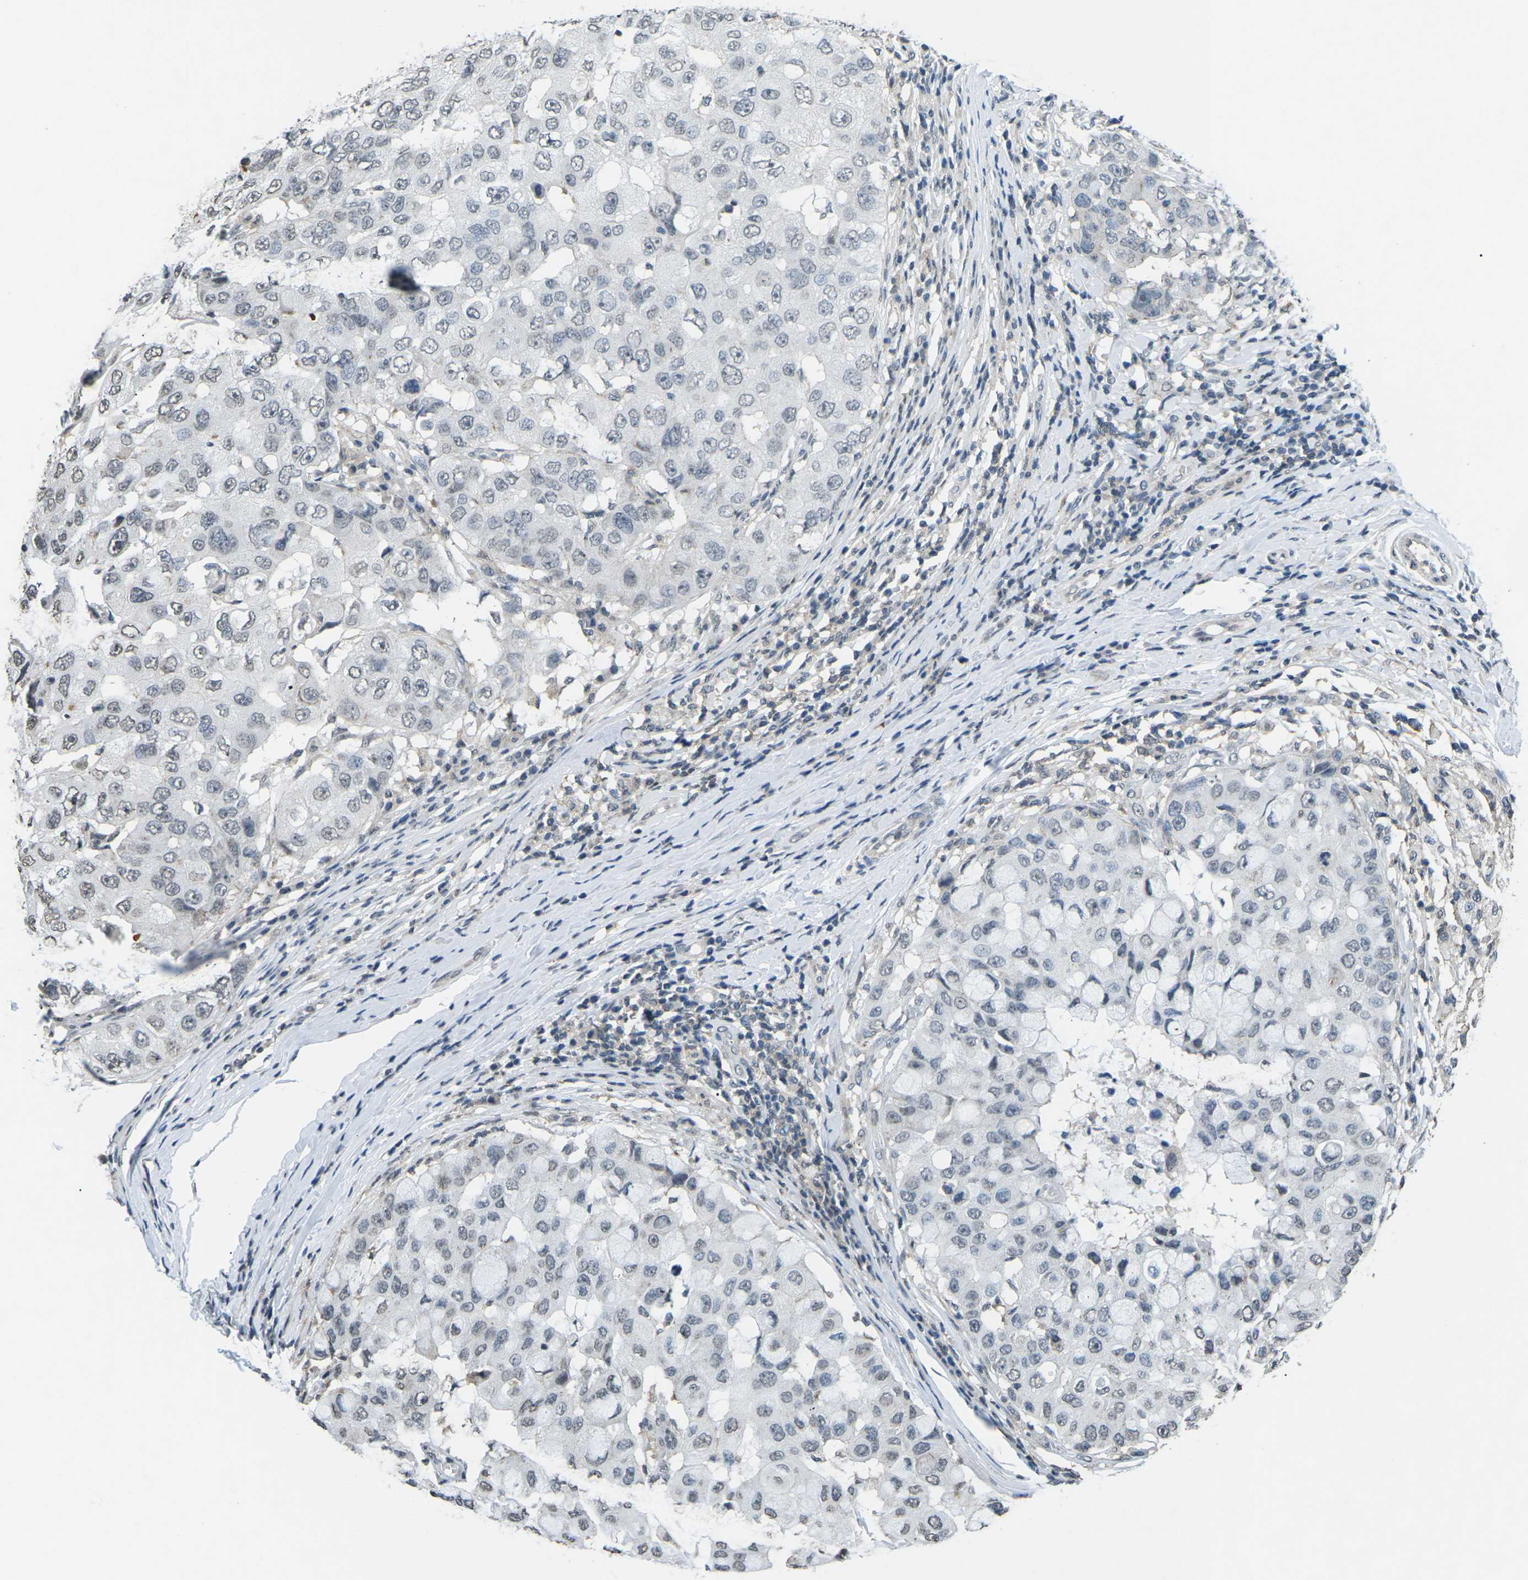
{"staining": {"intensity": "negative", "quantity": "none", "location": "none"}, "tissue": "breast cancer", "cell_type": "Tumor cells", "image_type": "cancer", "snomed": [{"axis": "morphology", "description": "Duct carcinoma"}, {"axis": "topography", "description": "Breast"}], "caption": "Immunohistochemistry (IHC) of human breast cancer demonstrates no positivity in tumor cells.", "gene": "TFR2", "patient": {"sex": "female", "age": 27}}